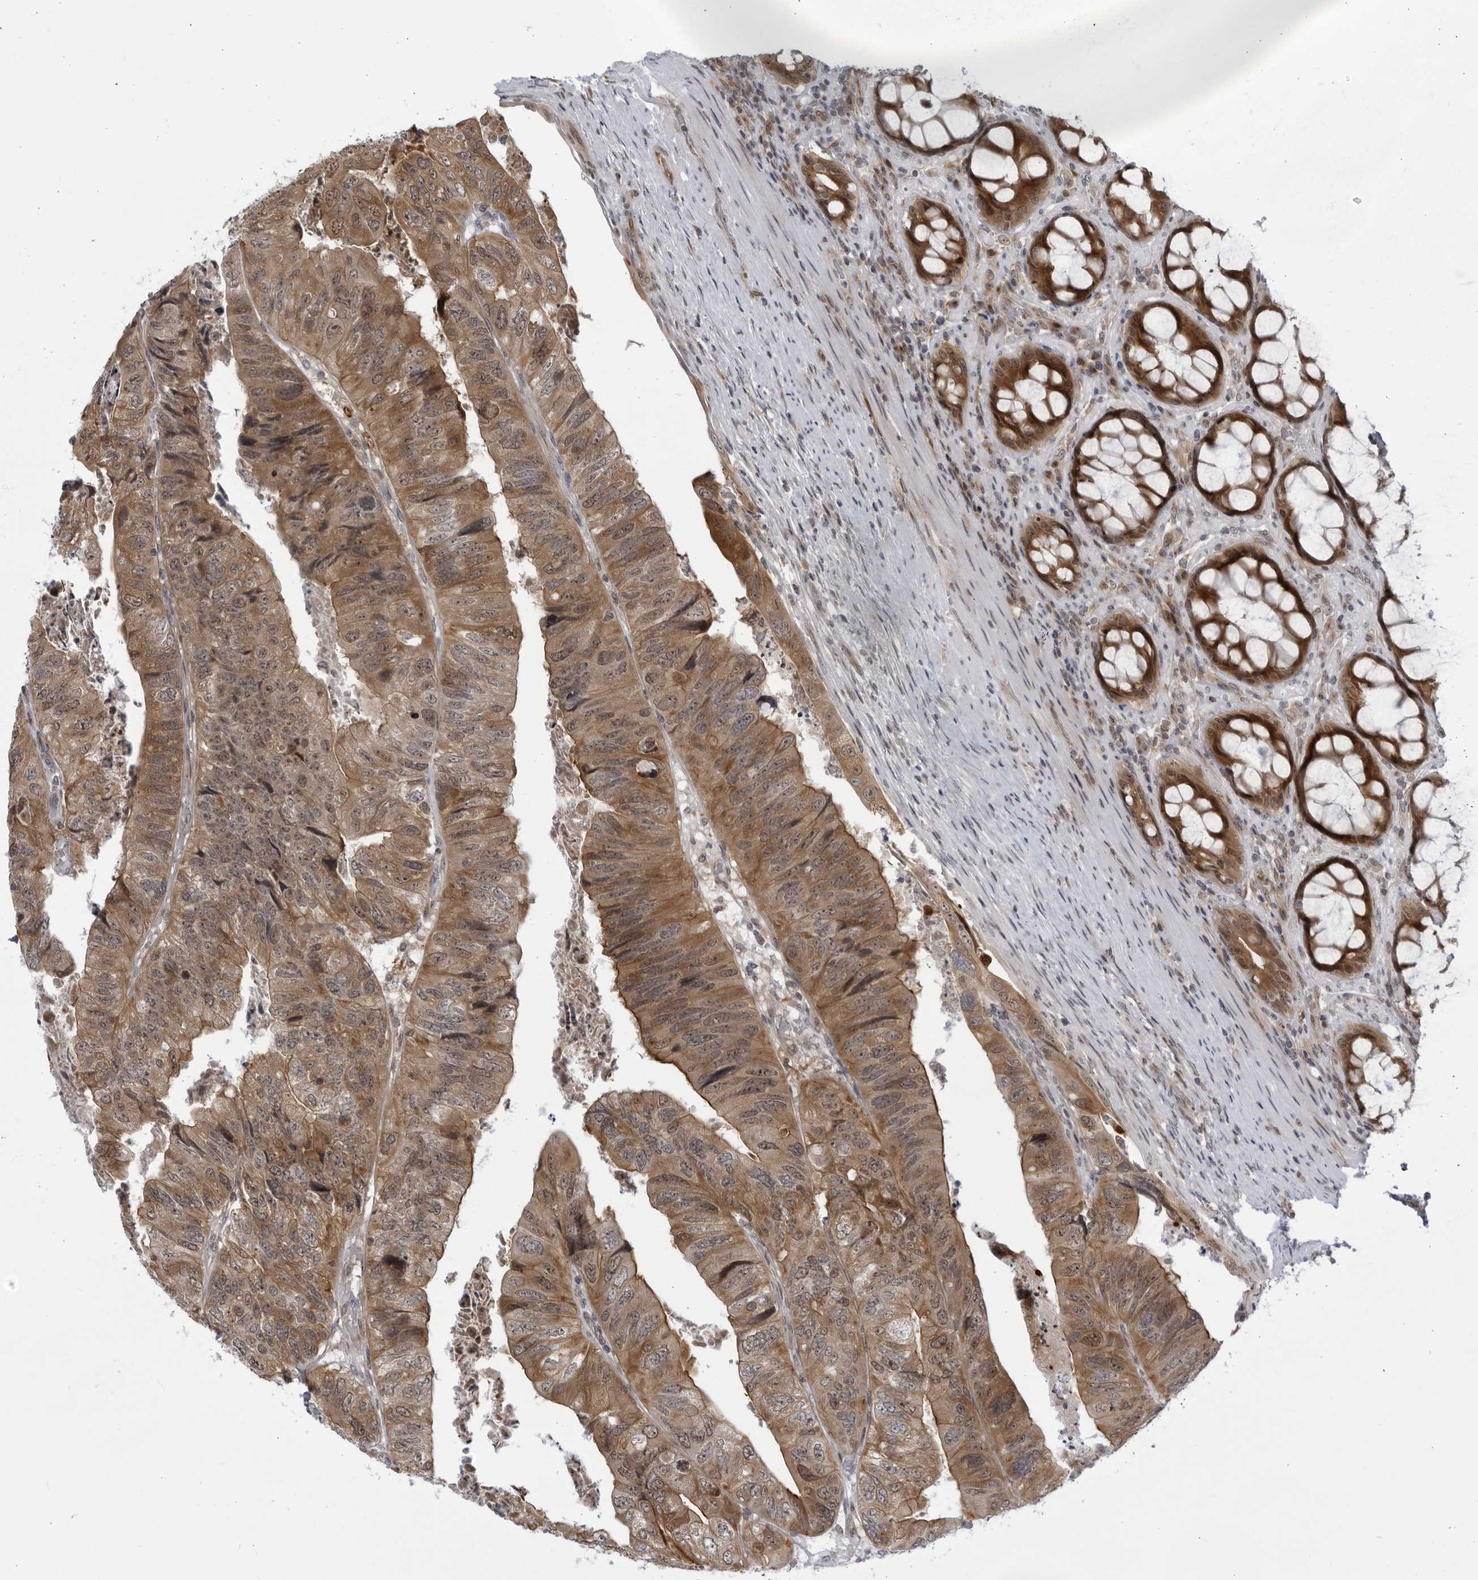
{"staining": {"intensity": "moderate", "quantity": ">75%", "location": "cytoplasmic/membranous,nuclear"}, "tissue": "colorectal cancer", "cell_type": "Tumor cells", "image_type": "cancer", "snomed": [{"axis": "morphology", "description": "Adenocarcinoma, NOS"}, {"axis": "topography", "description": "Rectum"}], "caption": "IHC image of human colorectal adenocarcinoma stained for a protein (brown), which reveals medium levels of moderate cytoplasmic/membranous and nuclear positivity in approximately >75% of tumor cells.", "gene": "ITGB3BP", "patient": {"sex": "male", "age": 63}}